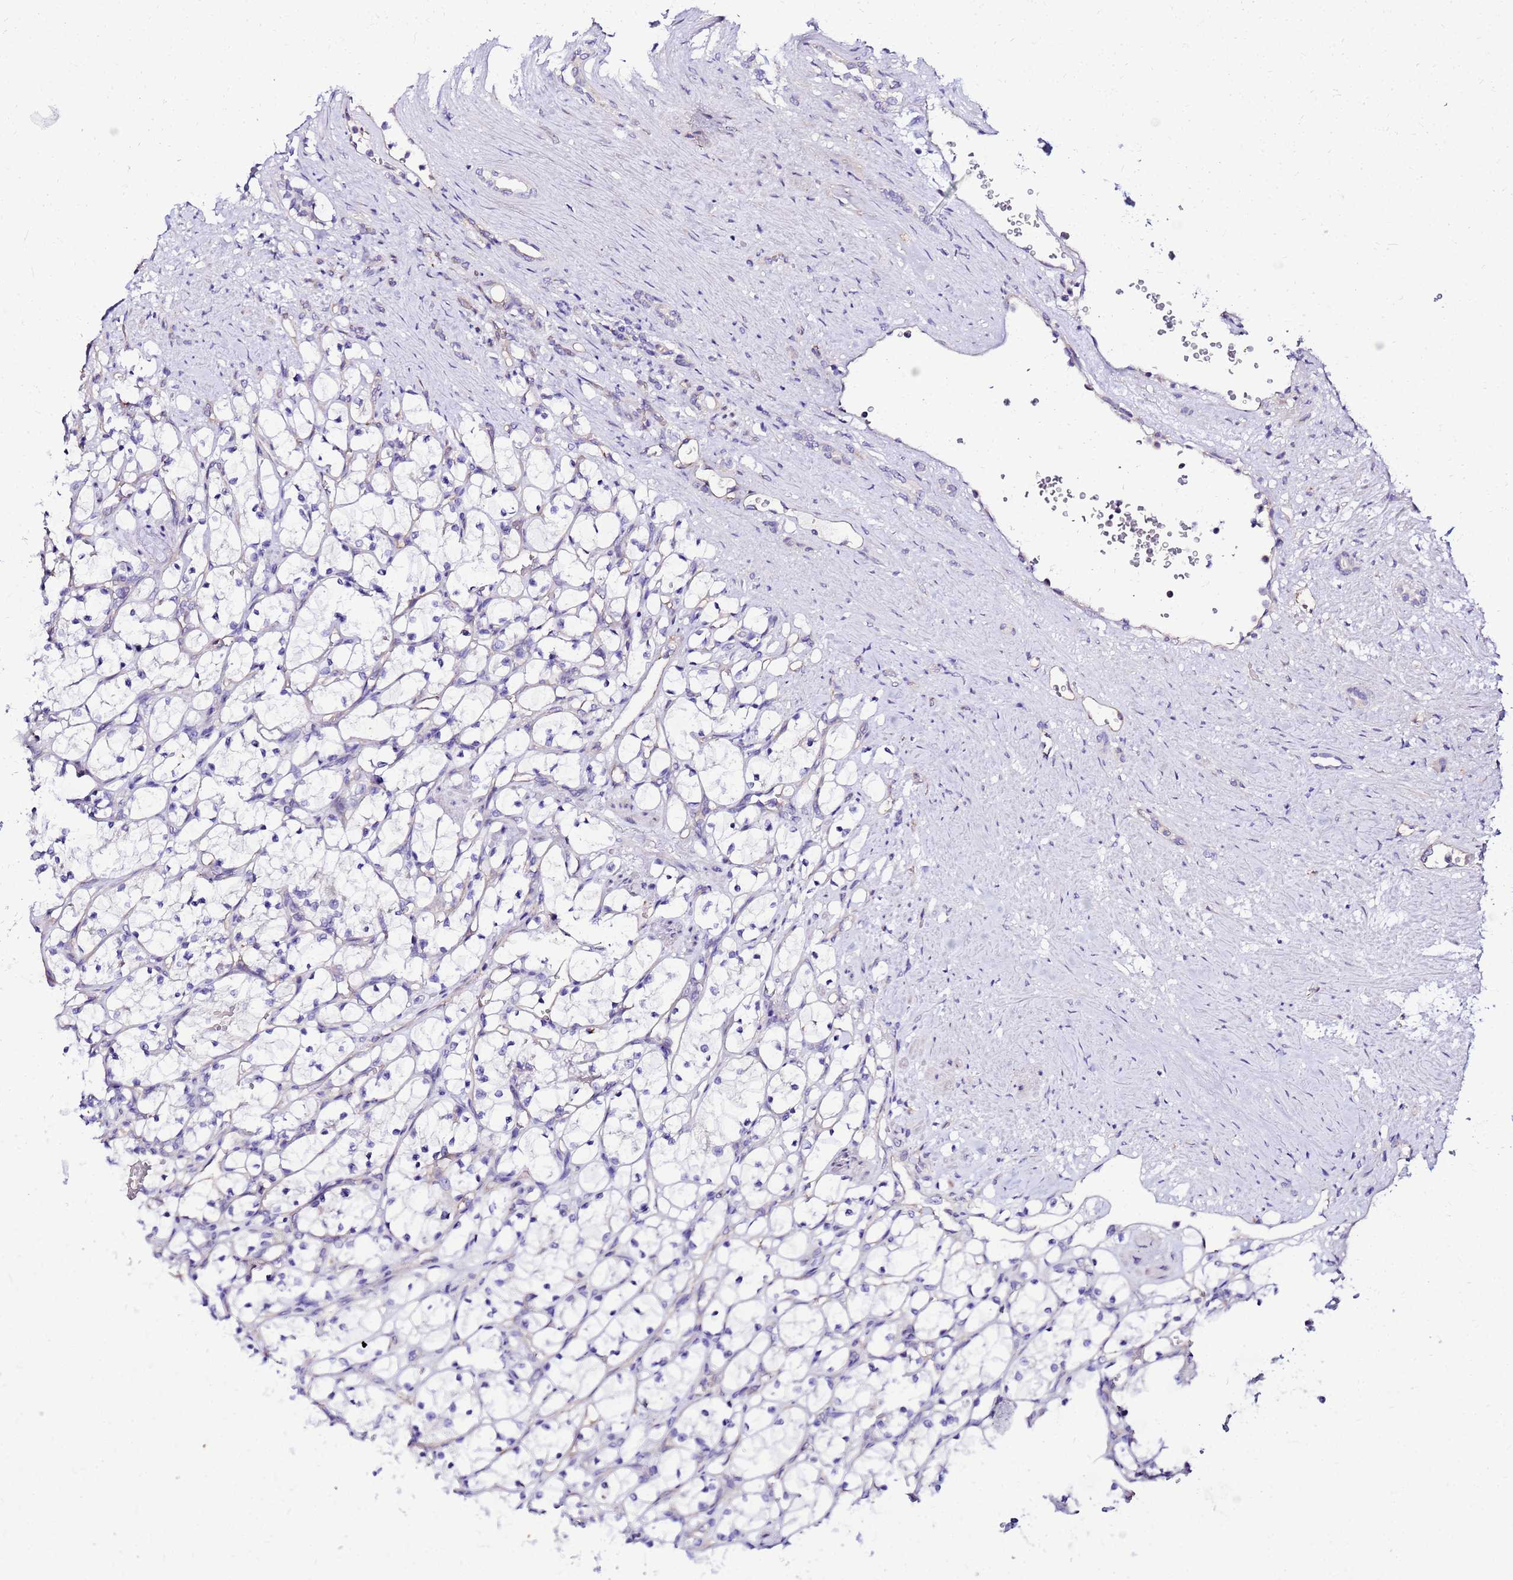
{"staining": {"intensity": "negative", "quantity": "none", "location": "none"}, "tissue": "renal cancer", "cell_type": "Tumor cells", "image_type": "cancer", "snomed": [{"axis": "morphology", "description": "Adenocarcinoma, NOS"}, {"axis": "topography", "description": "Kidney"}], "caption": "A high-resolution photomicrograph shows immunohistochemistry (IHC) staining of renal adenocarcinoma, which reveals no significant staining in tumor cells.", "gene": "HERC5", "patient": {"sex": "female", "age": 69}}